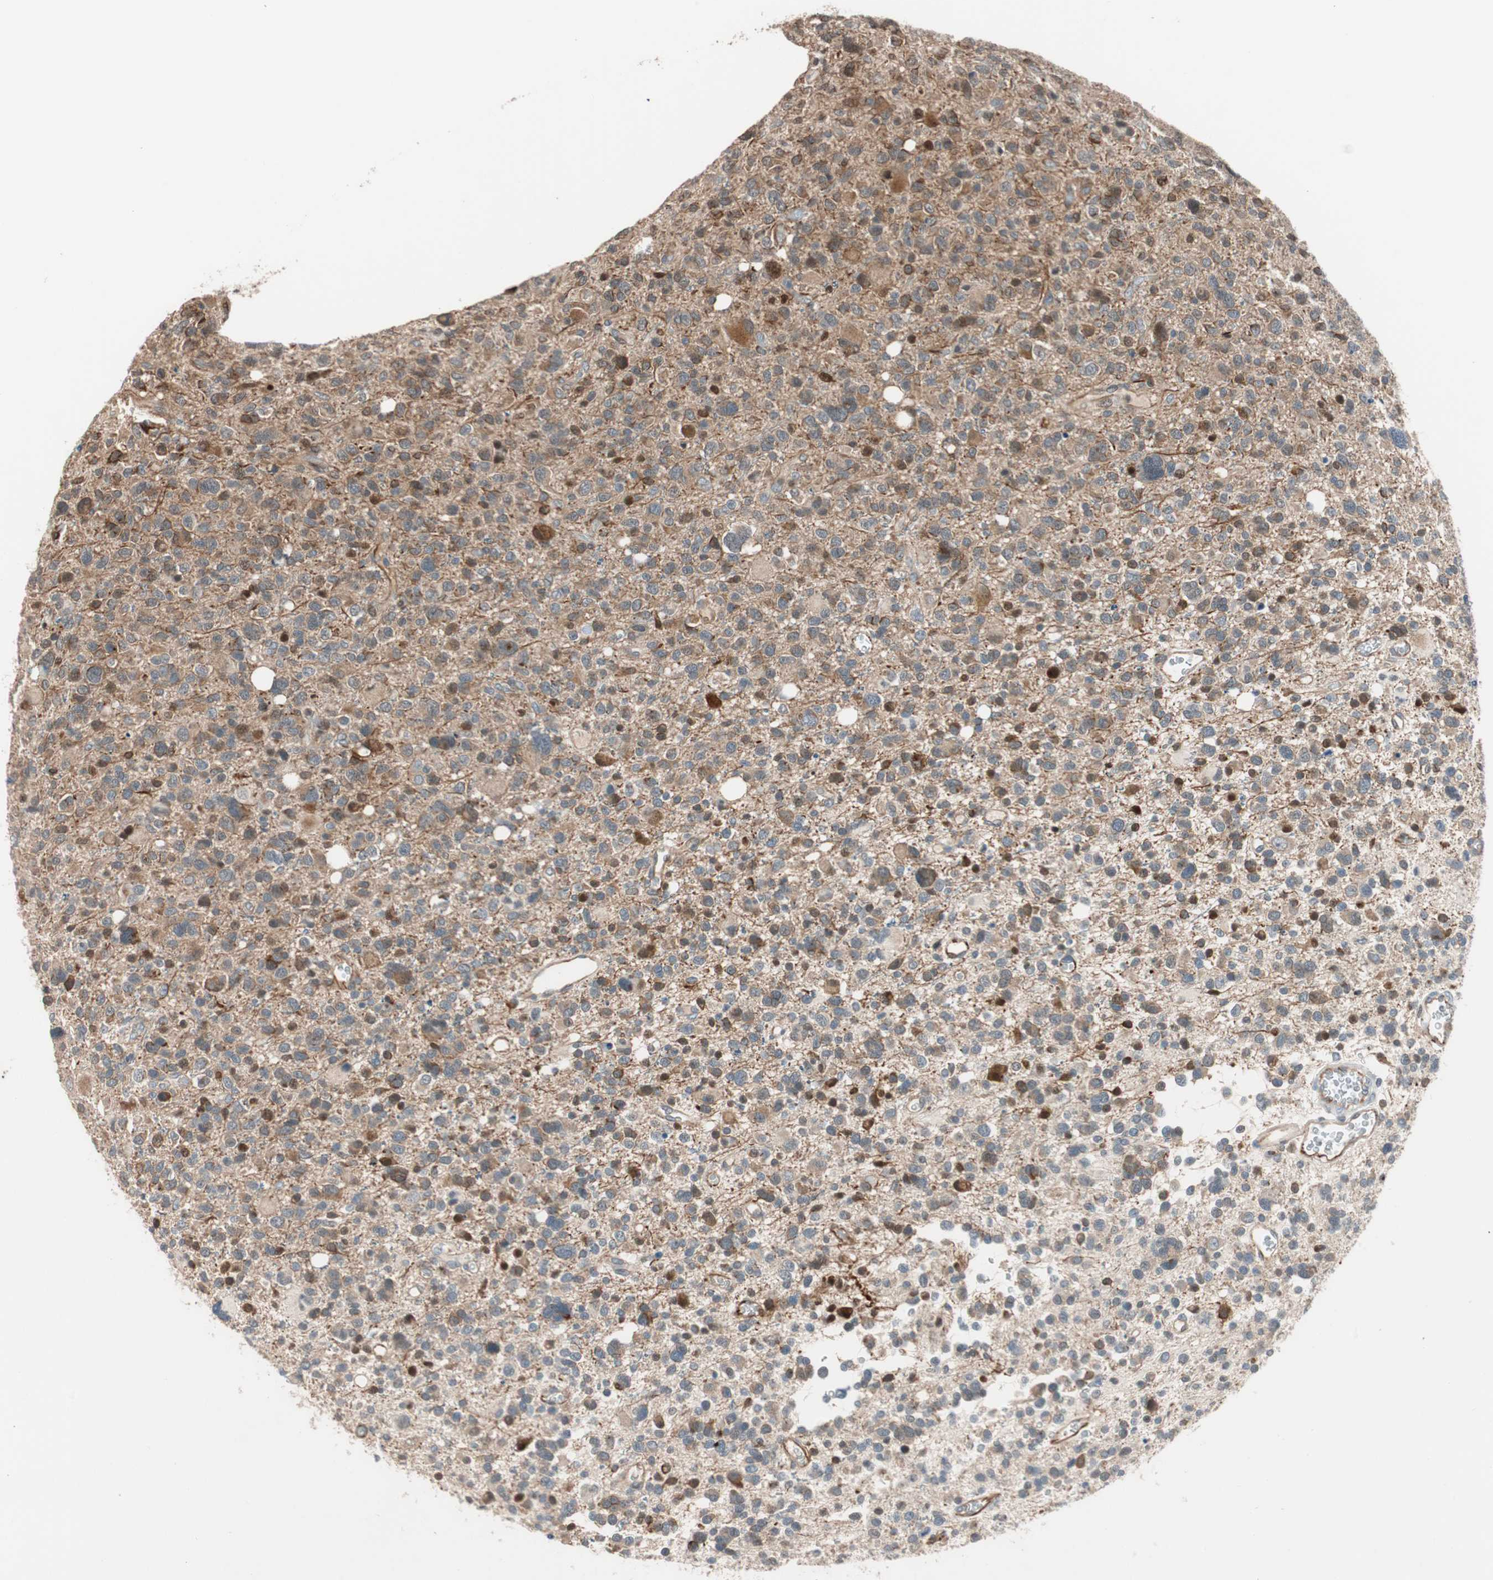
{"staining": {"intensity": "weak", "quantity": "25%-75%", "location": "cytoplasmic/membranous"}, "tissue": "glioma", "cell_type": "Tumor cells", "image_type": "cancer", "snomed": [{"axis": "morphology", "description": "Glioma, malignant, High grade"}, {"axis": "topography", "description": "Brain"}], "caption": "The photomicrograph exhibits a brown stain indicating the presence of a protein in the cytoplasmic/membranous of tumor cells in glioma. (DAB (3,3'-diaminobenzidine) IHC, brown staining for protein, blue staining for nuclei).", "gene": "PIK3R3", "patient": {"sex": "male", "age": 48}}